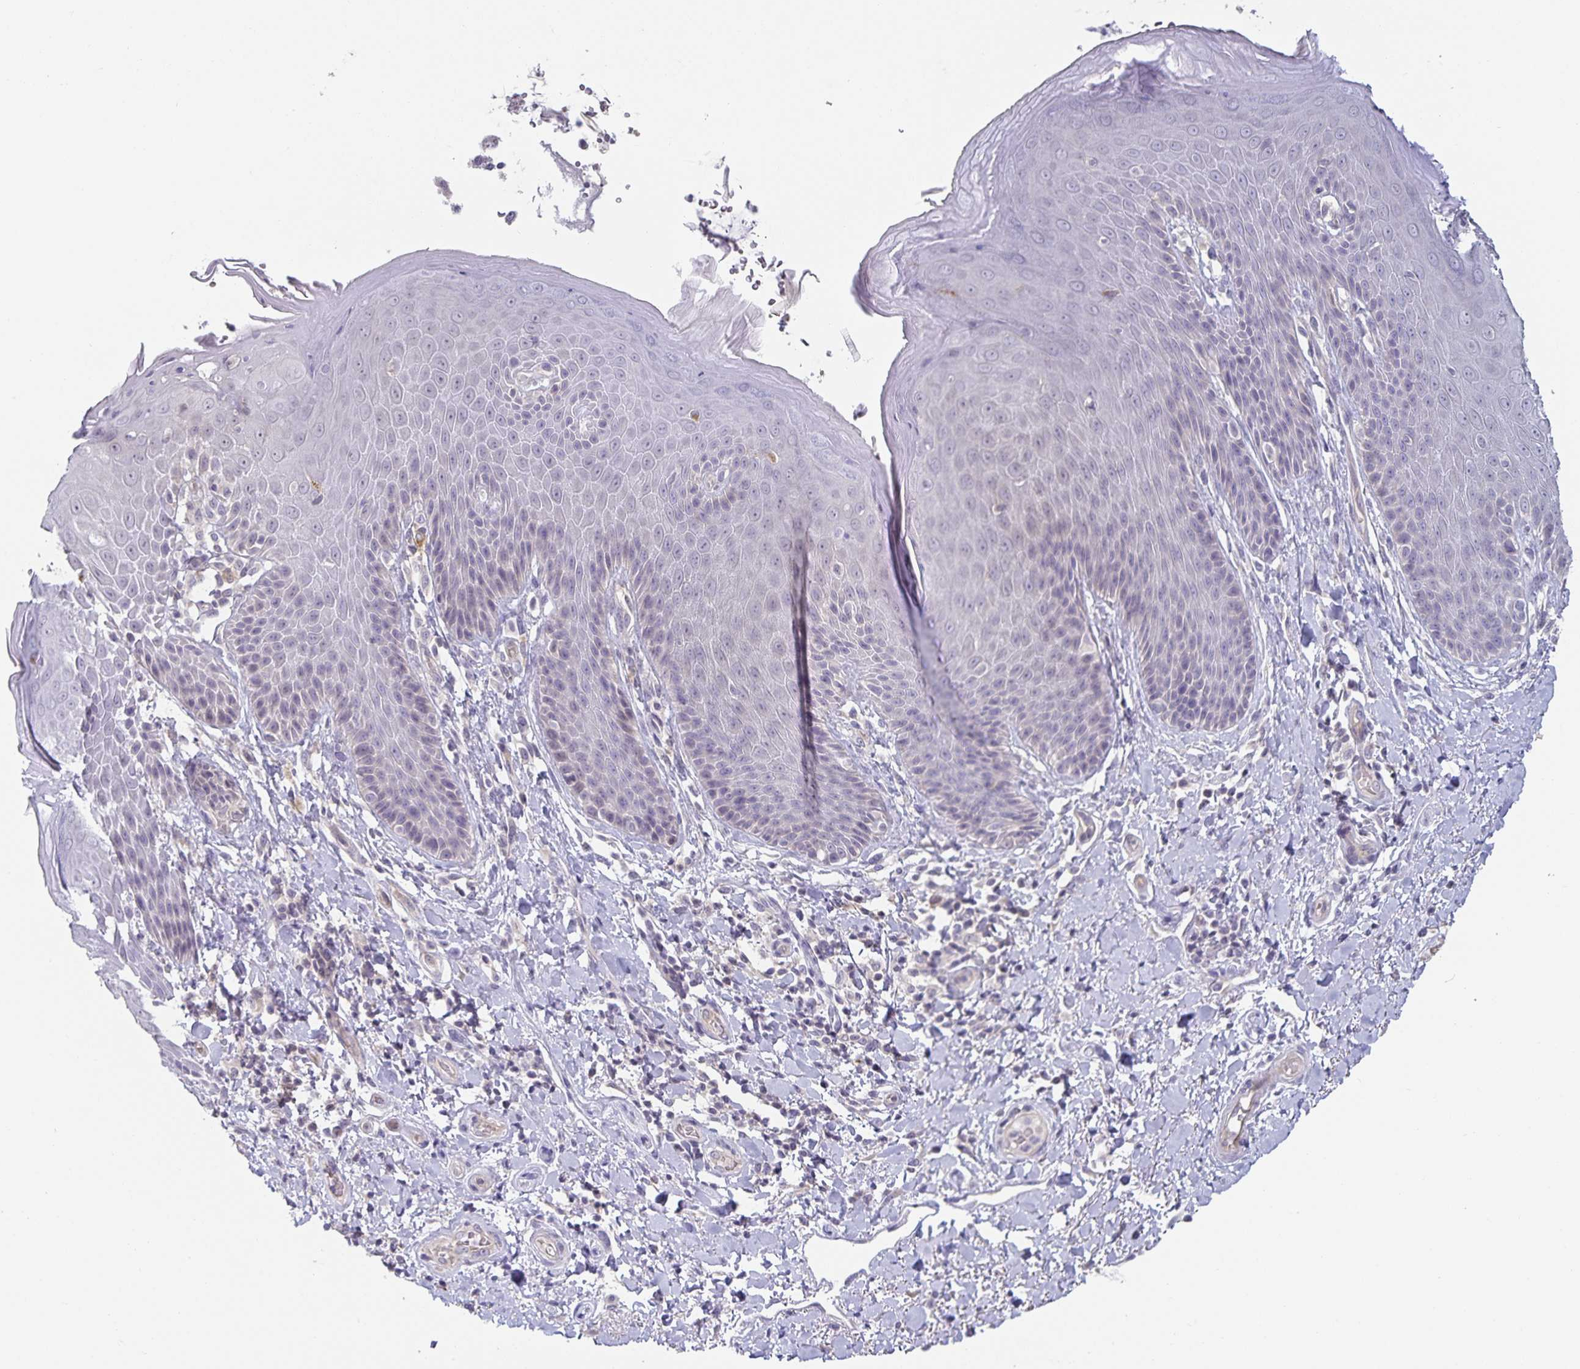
{"staining": {"intensity": "negative", "quantity": "none", "location": "none"}, "tissue": "skin", "cell_type": "Epidermal cells", "image_type": "normal", "snomed": [{"axis": "morphology", "description": "Normal tissue, NOS"}, {"axis": "topography", "description": "Anal"}, {"axis": "topography", "description": "Peripheral nerve tissue"}], "caption": "Immunohistochemistry of benign human skin demonstrates no positivity in epidermal cells.", "gene": "DNAH9", "patient": {"sex": "male", "age": 51}}